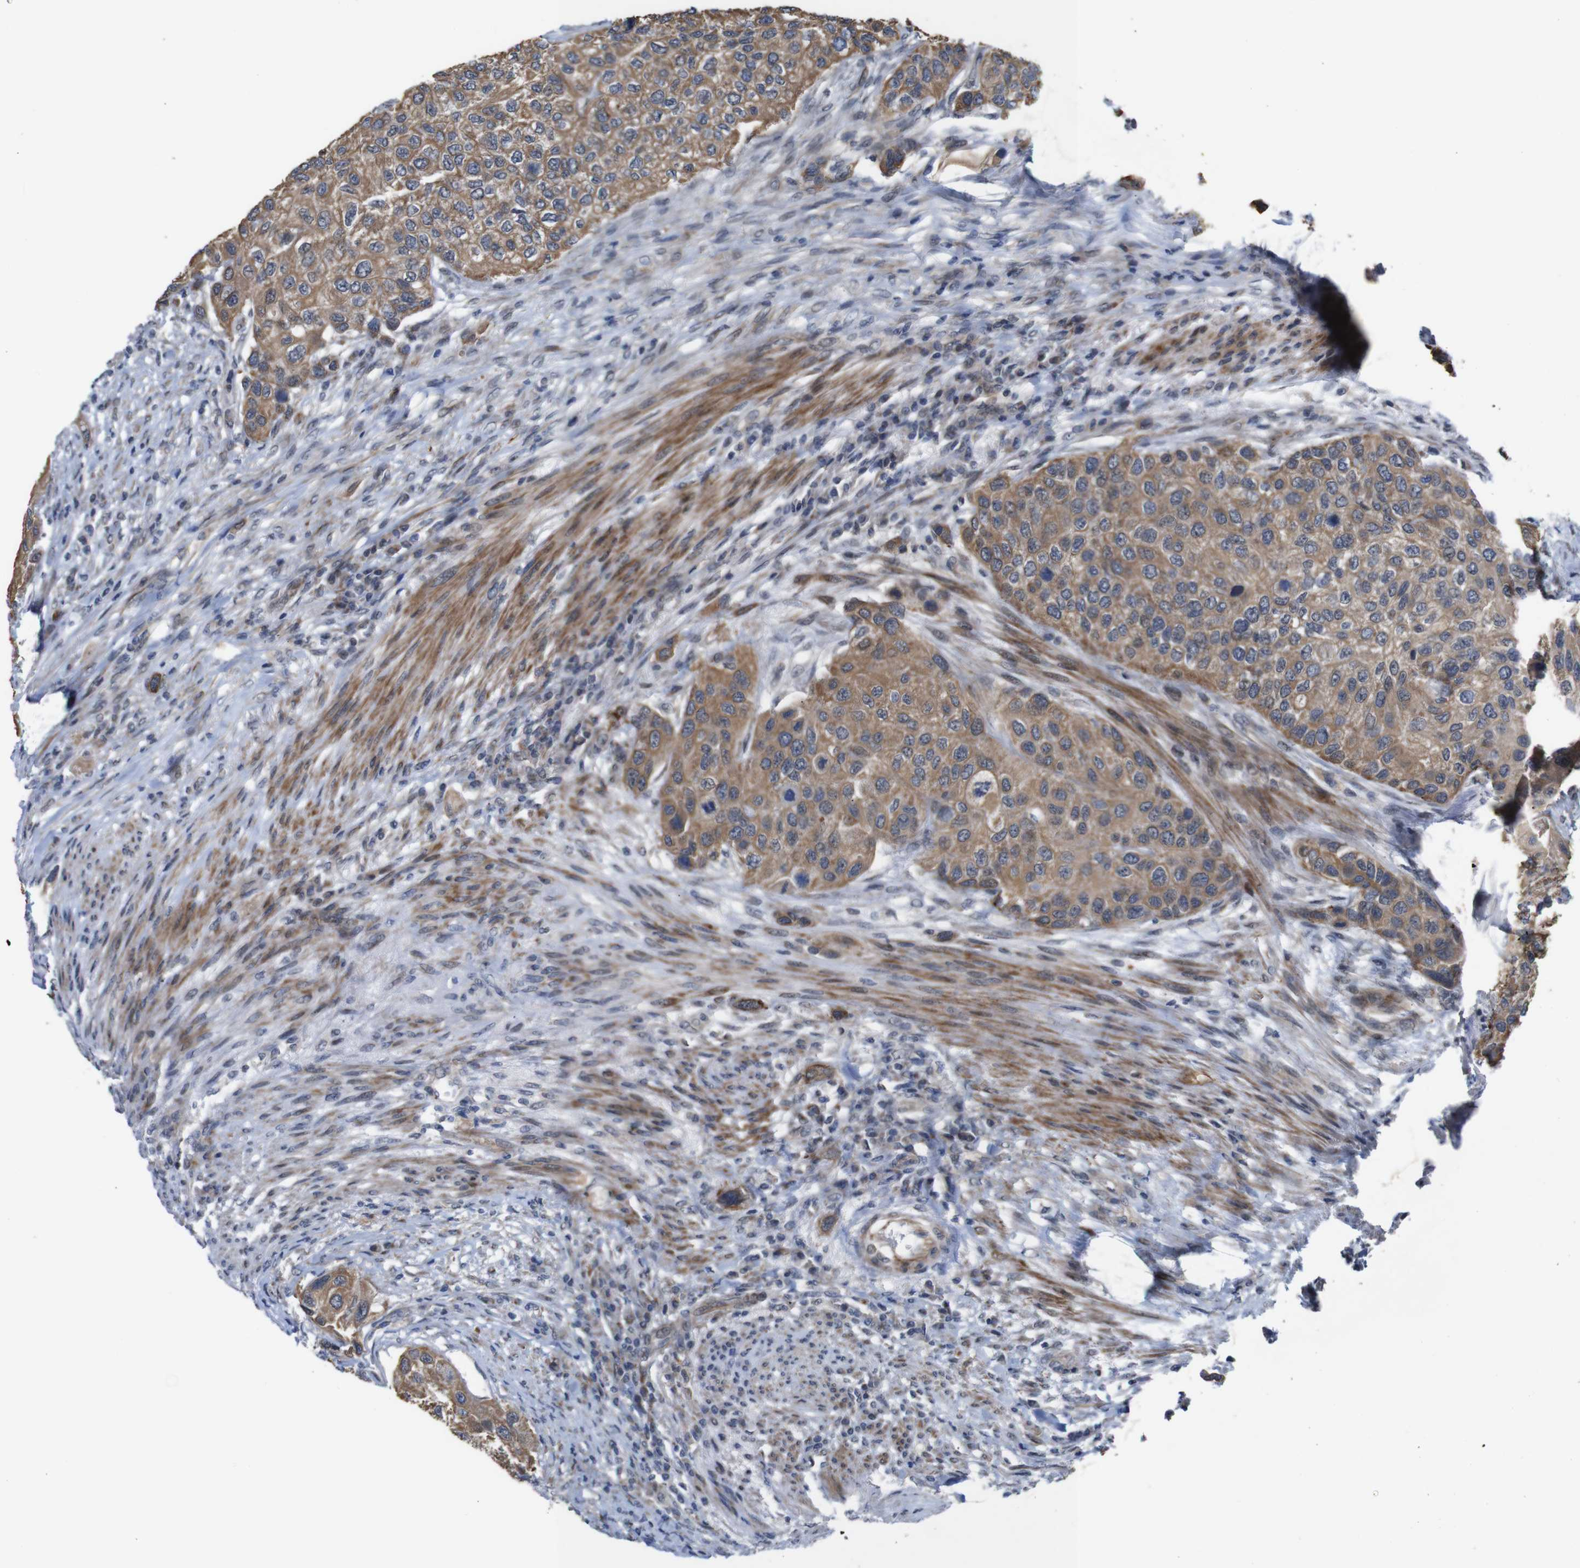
{"staining": {"intensity": "moderate", "quantity": ">75%", "location": "cytoplasmic/membranous"}, "tissue": "urothelial cancer", "cell_type": "Tumor cells", "image_type": "cancer", "snomed": [{"axis": "morphology", "description": "Urothelial carcinoma, High grade"}, {"axis": "topography", "description": "Urinary bladder"}], "caption": "Tumor cells show moderate cytoplasmic/membranous positivity in about >75% of cells in urothelial cancer. (IHC, brightfield microscopy, high magnification).", "gene": "ATP7B", "patient": {"sex": "female", "age": 56}}